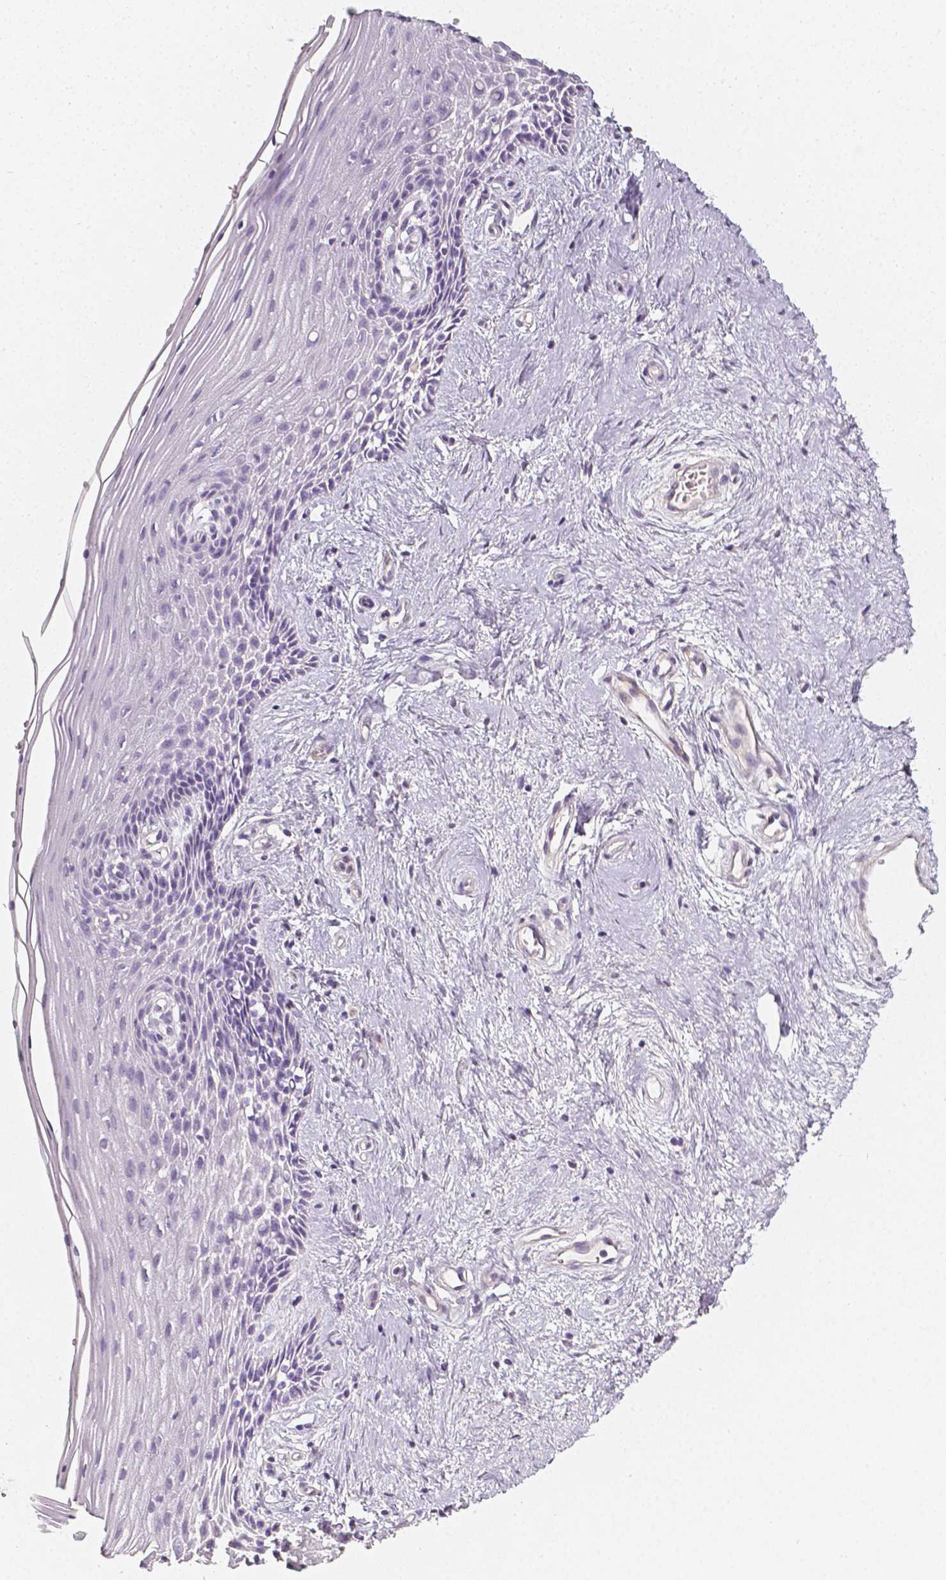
{"staining": {"intensity": "negative", "quantity": "none", "location": "none"}, "tissue": "vagina", "cell_type": "Squamous epithelial cells", "image_type": "normal", "snomed": [{"axis": "morphology", "description": "Normal tissue, NOS"}, {"axis": "topography", "description": "Vagina"}], "caption": "Squamous epithelial cells show no significant positivity in unremarkable vagina. Brightfield microscopy of immunohistochemistry stained with DAB (brown) and hematoxylin (blue), captured at high magnification.", "gene": "THY1", "patient": {"sex": "female", "age": 45}}